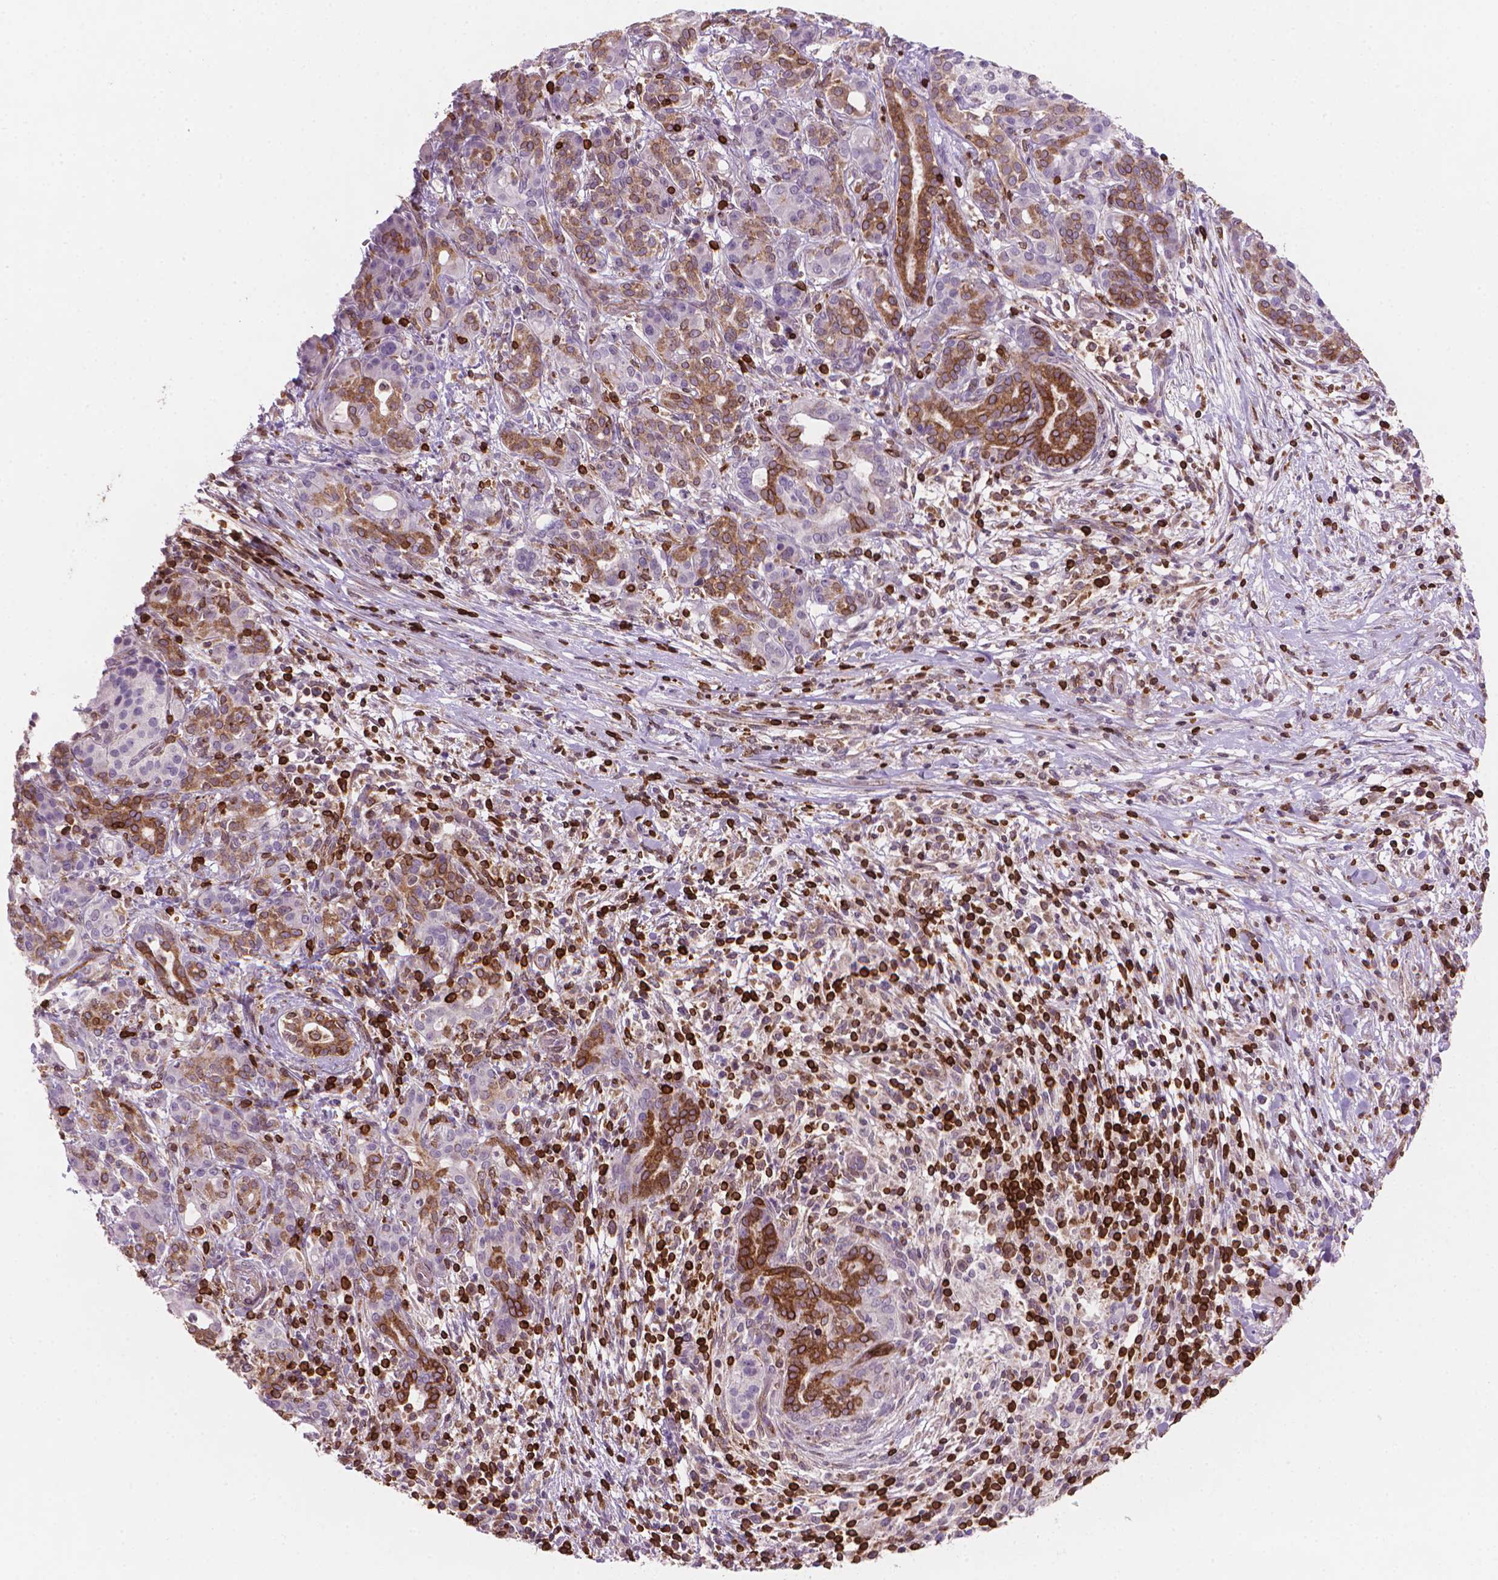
{"staining": {"intensity": "moderate", "quantity": "25%-75%", "location": "cytoplasmic/membranous"}, "tissue": "pancreatic cancer", "cell_type": "Tumor cells", "image_type": "cancer", "snomed": [{"axis": "morphology", "description": "Adenocarcinoma, NOS"}, {"axis": "topography", "description": "Pancreas"}], "caption": "Brown immunohistochemical staining in pancreatic adenocarcinoma exhibits moderate cytoplasmic/membranous staining in about 25%-75% of tumor cells. Using DAB (3,3'-diaminobenzidine) (brown) and hematoxylin (blue) stains, captured at high magnification using brightfield microscopy.", "gene": "BCL2", "patient": {"sex": "male", "age": 44}}